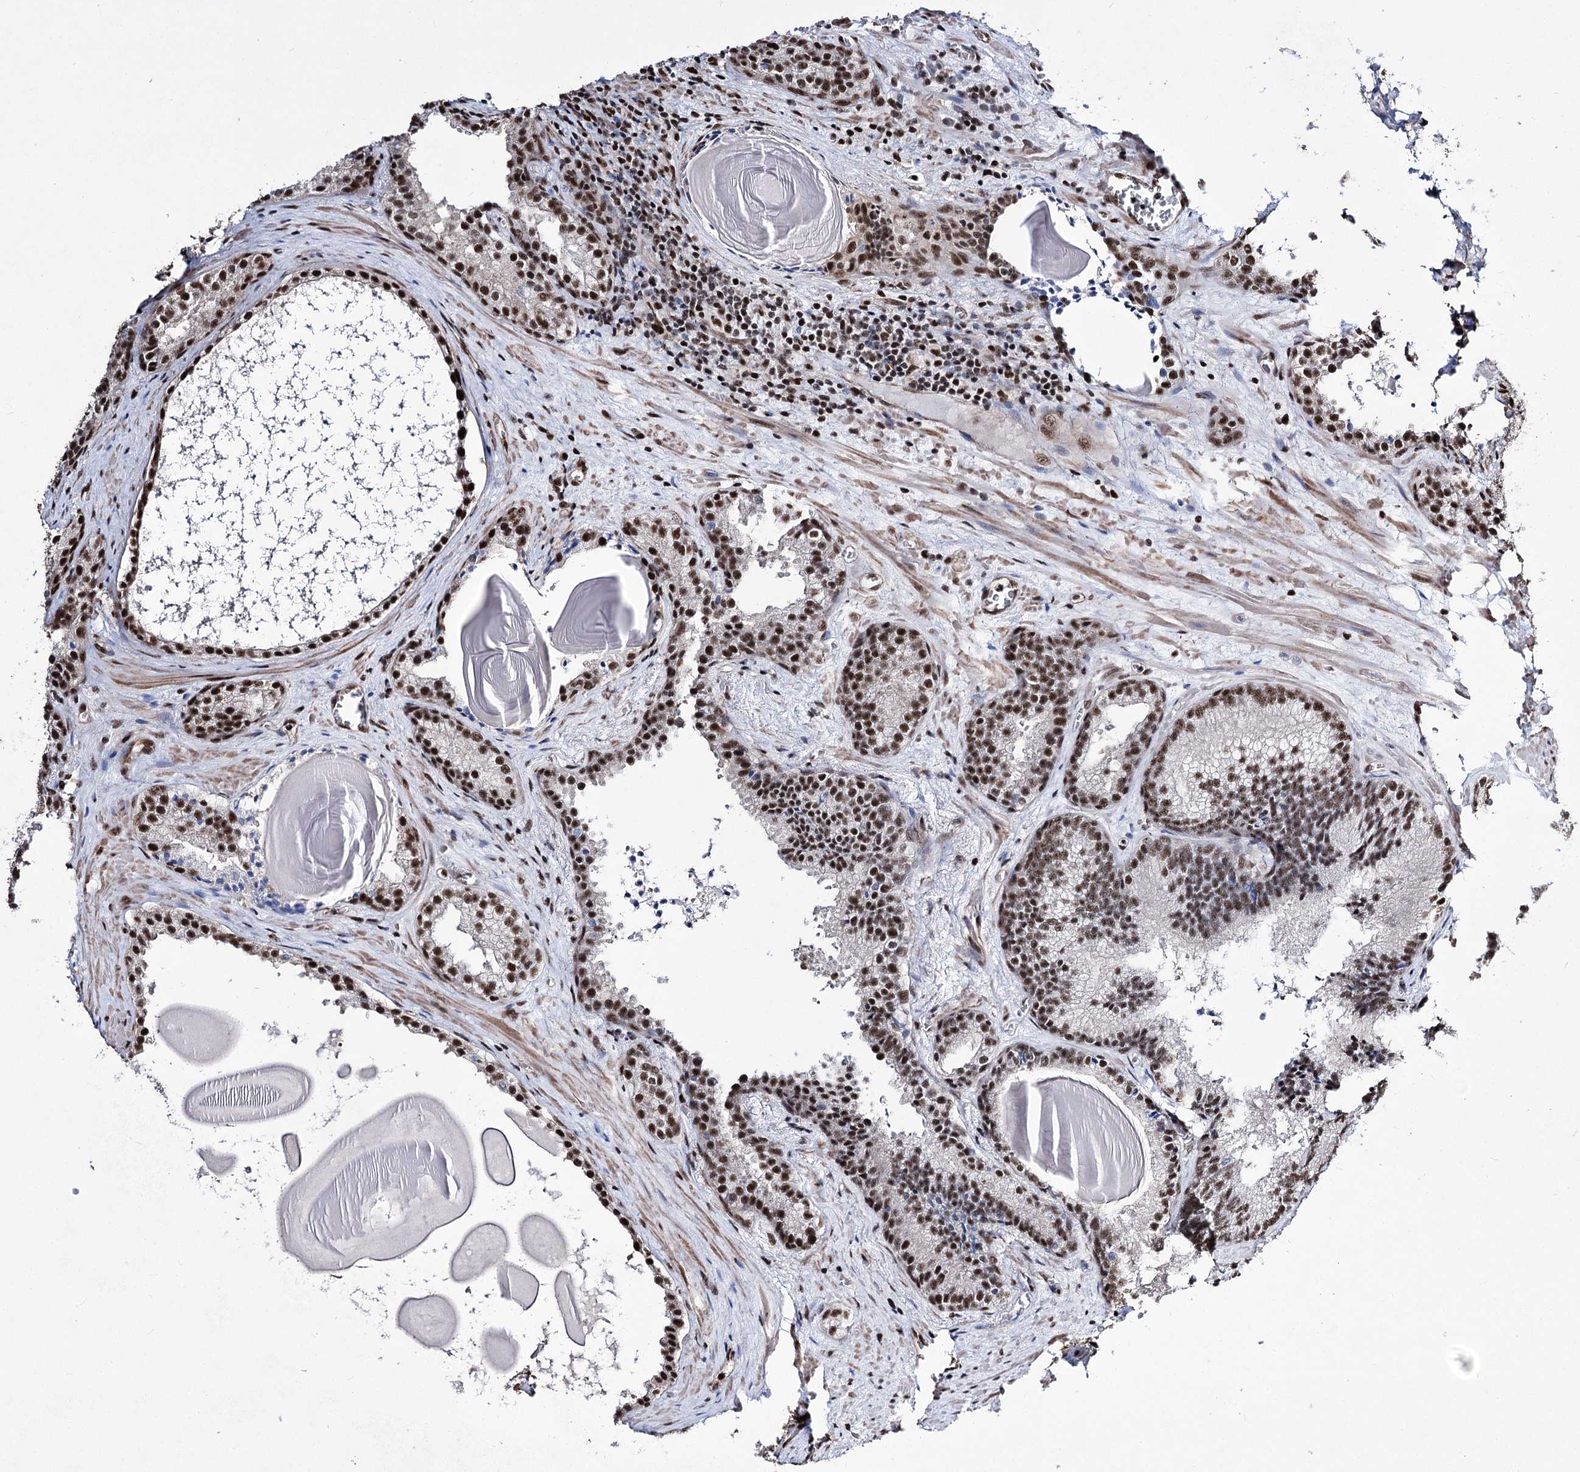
{"staining": {"intensity": "moderate", "quantity": ">75%", "location": "nuclear"}, "tissue": "prostate cancer", "cell_type": "Tumor cells", "image_type": "cancer", "snomed": [{"axis": "morphology", "description": "Adenocarcinoma, High grade"}, {"axis": "topography", "description": "Prostate"}], "caption": "Immunohistochemistry photomicrograph of neoplastic tissue: human high-grade adenocarcinoma (prostate) stained using immunohistochemistry (IHC) exhibits medium levels of moderate protein expression localized specifically in the nuclear of tumor cells, appearing as a nuclear brown color.", "gene": "CHMP7", "patient": {"sex": "male", "age": 66}}